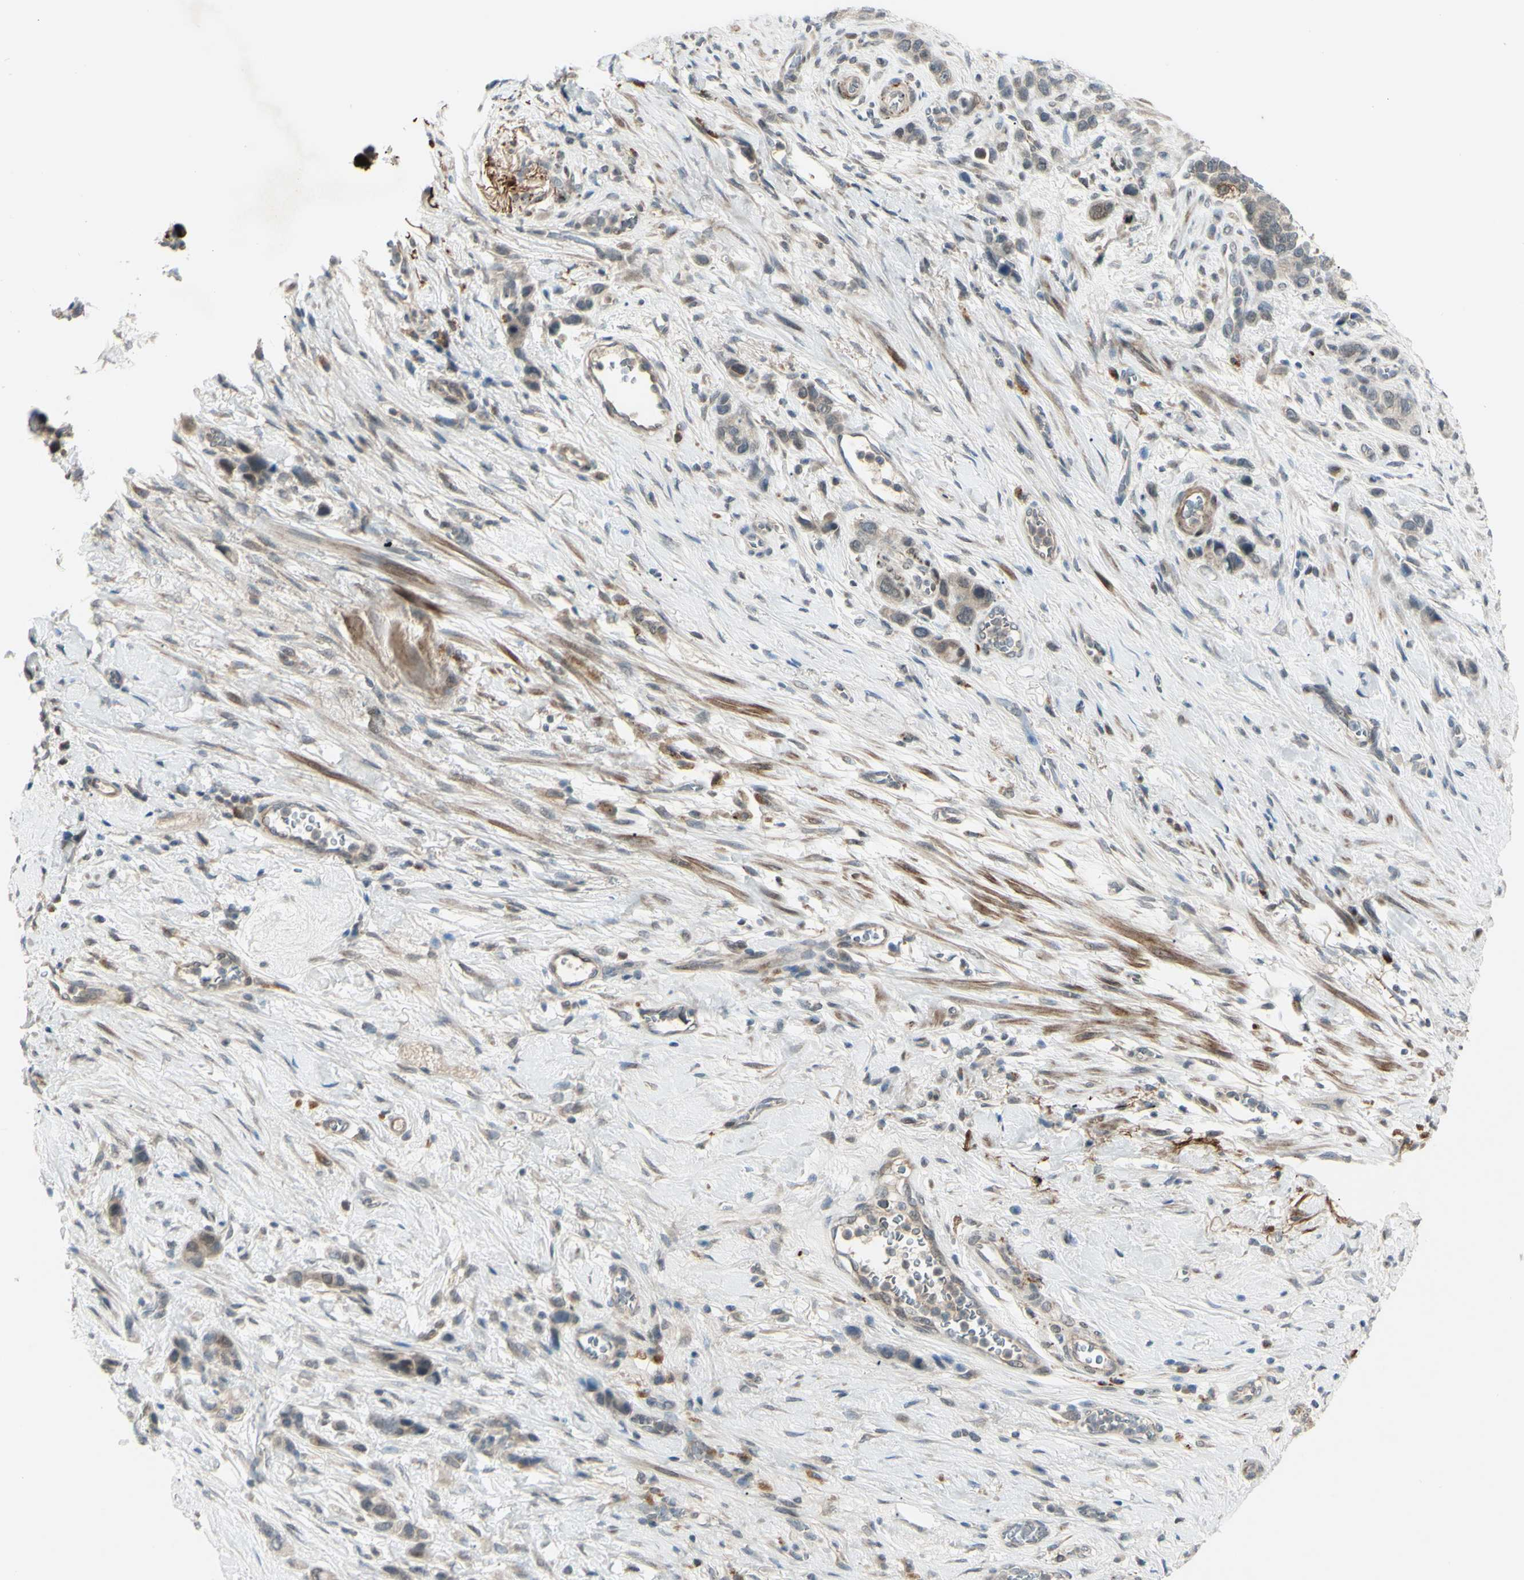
{"staining": {"intensity": "weak", "quantity": "<25%", "location": "cytoplasmic/membranous"}, "tissue": "stomach cancer", "cell_type": "Tumor cells", "image_type": "cancer", "snomed": [{"axis": "morphology", "description": "Adenocarcinoma, NOS"}, {"axis": "morphology", "description": "Adenocarcinoma, High grade"}, {"axis": "topography", "description": "Stomach, upper"}, {"axis": "topography", "description": "Stomach, lower"}], "caption": "Stomach cancer (high-grade adenocarcinoma) was stained to show a protein in brown. There is no significant staining in tumor cells.", "gene": "FGFR2", "patient": {"sex": "female", "age": 65}}